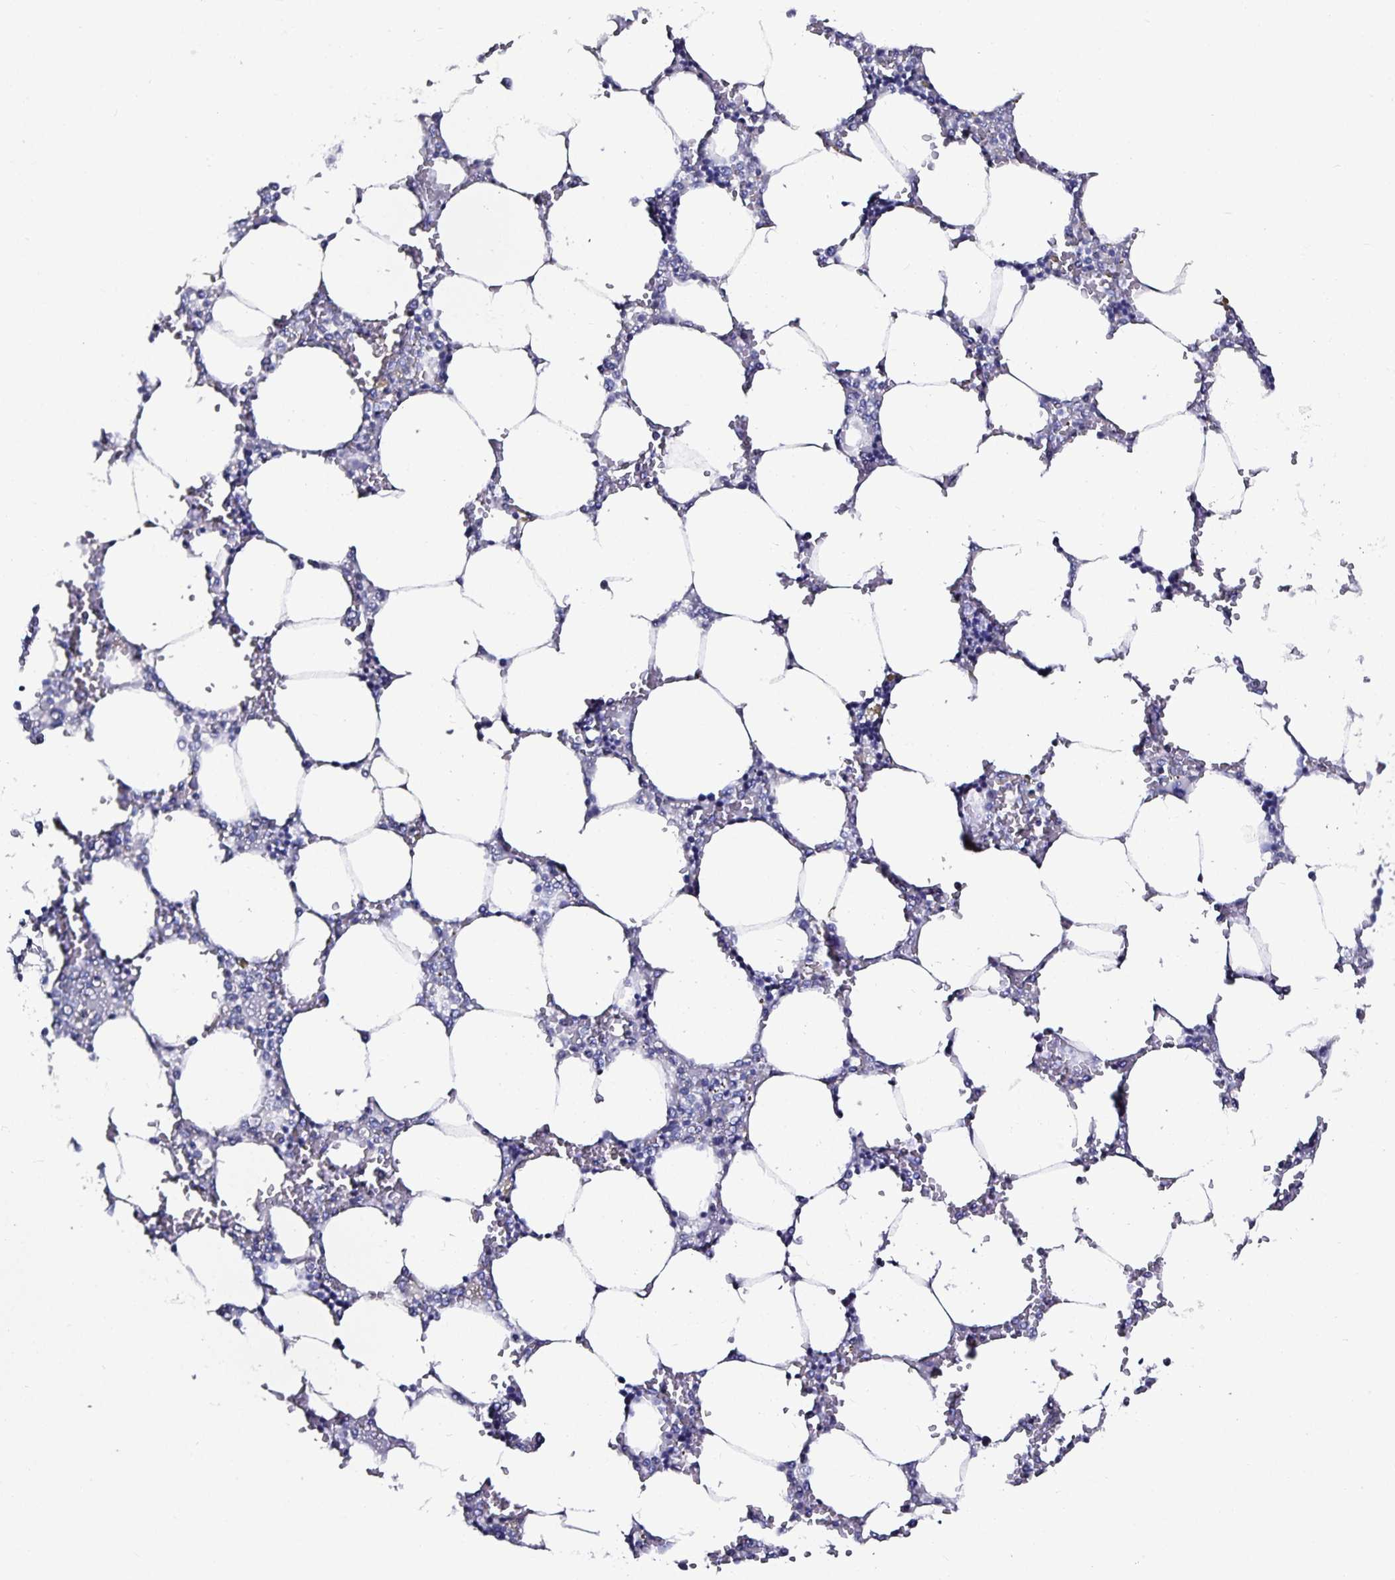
{"staining": {"intensity": "negative", "quantity": "none", "location": "none"}, "tissue": "bone marrow", "cell_type": "Hematopoietic cells", "image_type": "normal", "snomed": [{"axis": "morphology", "description": "Normal tissue, NOS"}, {"axis": "topography", "description": "Bone marrow"}], "caption": "Immunohistochemistry photomicrograph of normal bone marrow stained for a protein (brown), which shows no staining in hematopoietic cells. (DAB (3,3'-diaminobenzidine) immunohistochemistry (IHC), high magnification).", "gene": "TTR", "patient": {"sex": "male", "age": 64}}